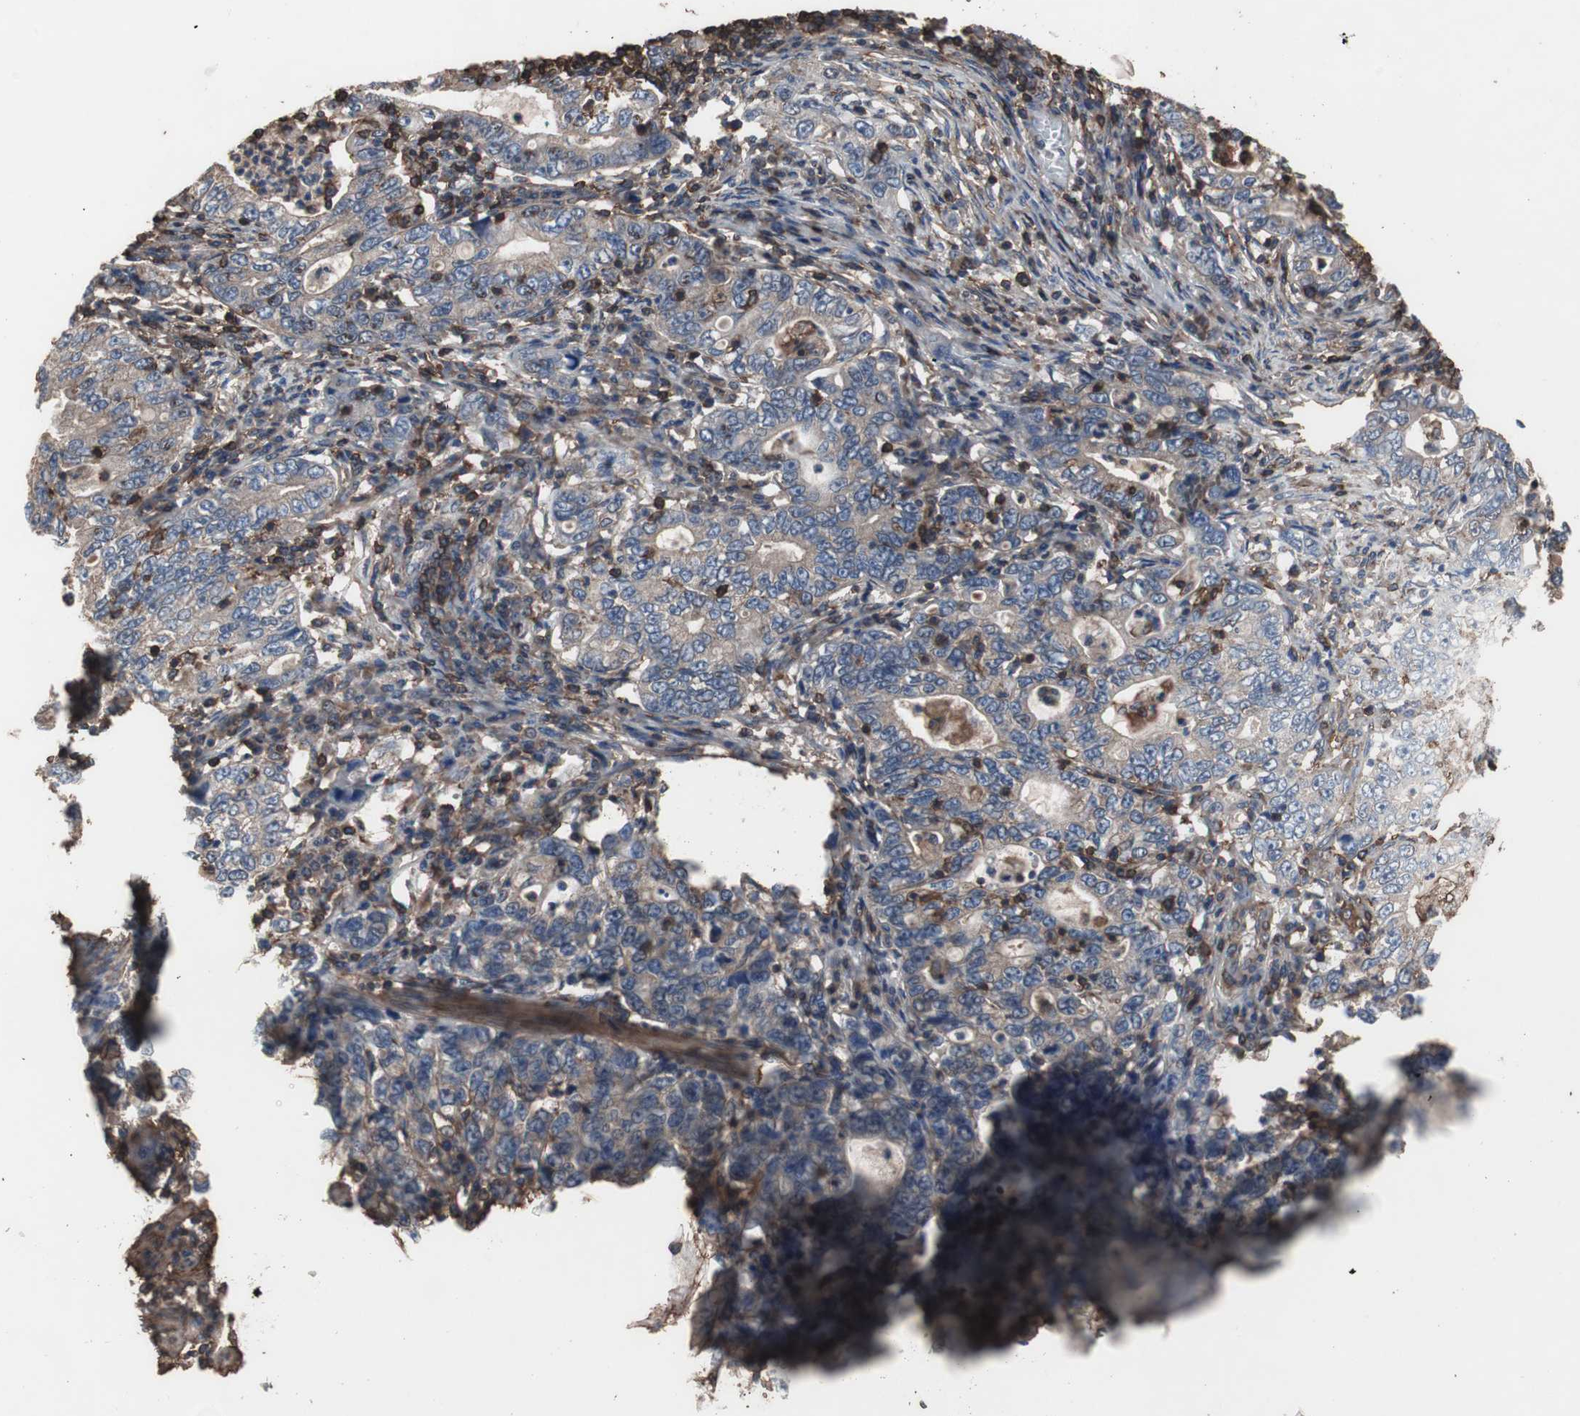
{"staining": {"intensity": "weak", "quantity": ">75%", "location": "cytoplasmic/membranous"}, "tissue": "stomach cancer", "cell_type": "Tumor cells", "image_type": "cancer", "snomed": [{"axis": "morphology", "description": "Adenocarcinoma, NOS"}, {"axis": "topography", "description": "Stomach, lower"}], "caption": "This micrograph reveals immunohistochemistry (IHC) staining of stomach cancer, with low weak cytoplasmic/membranous expression in about >75% of tumor cells.", "gene": "COL6A2", "patient": {"sex": "female", "age": 72}}